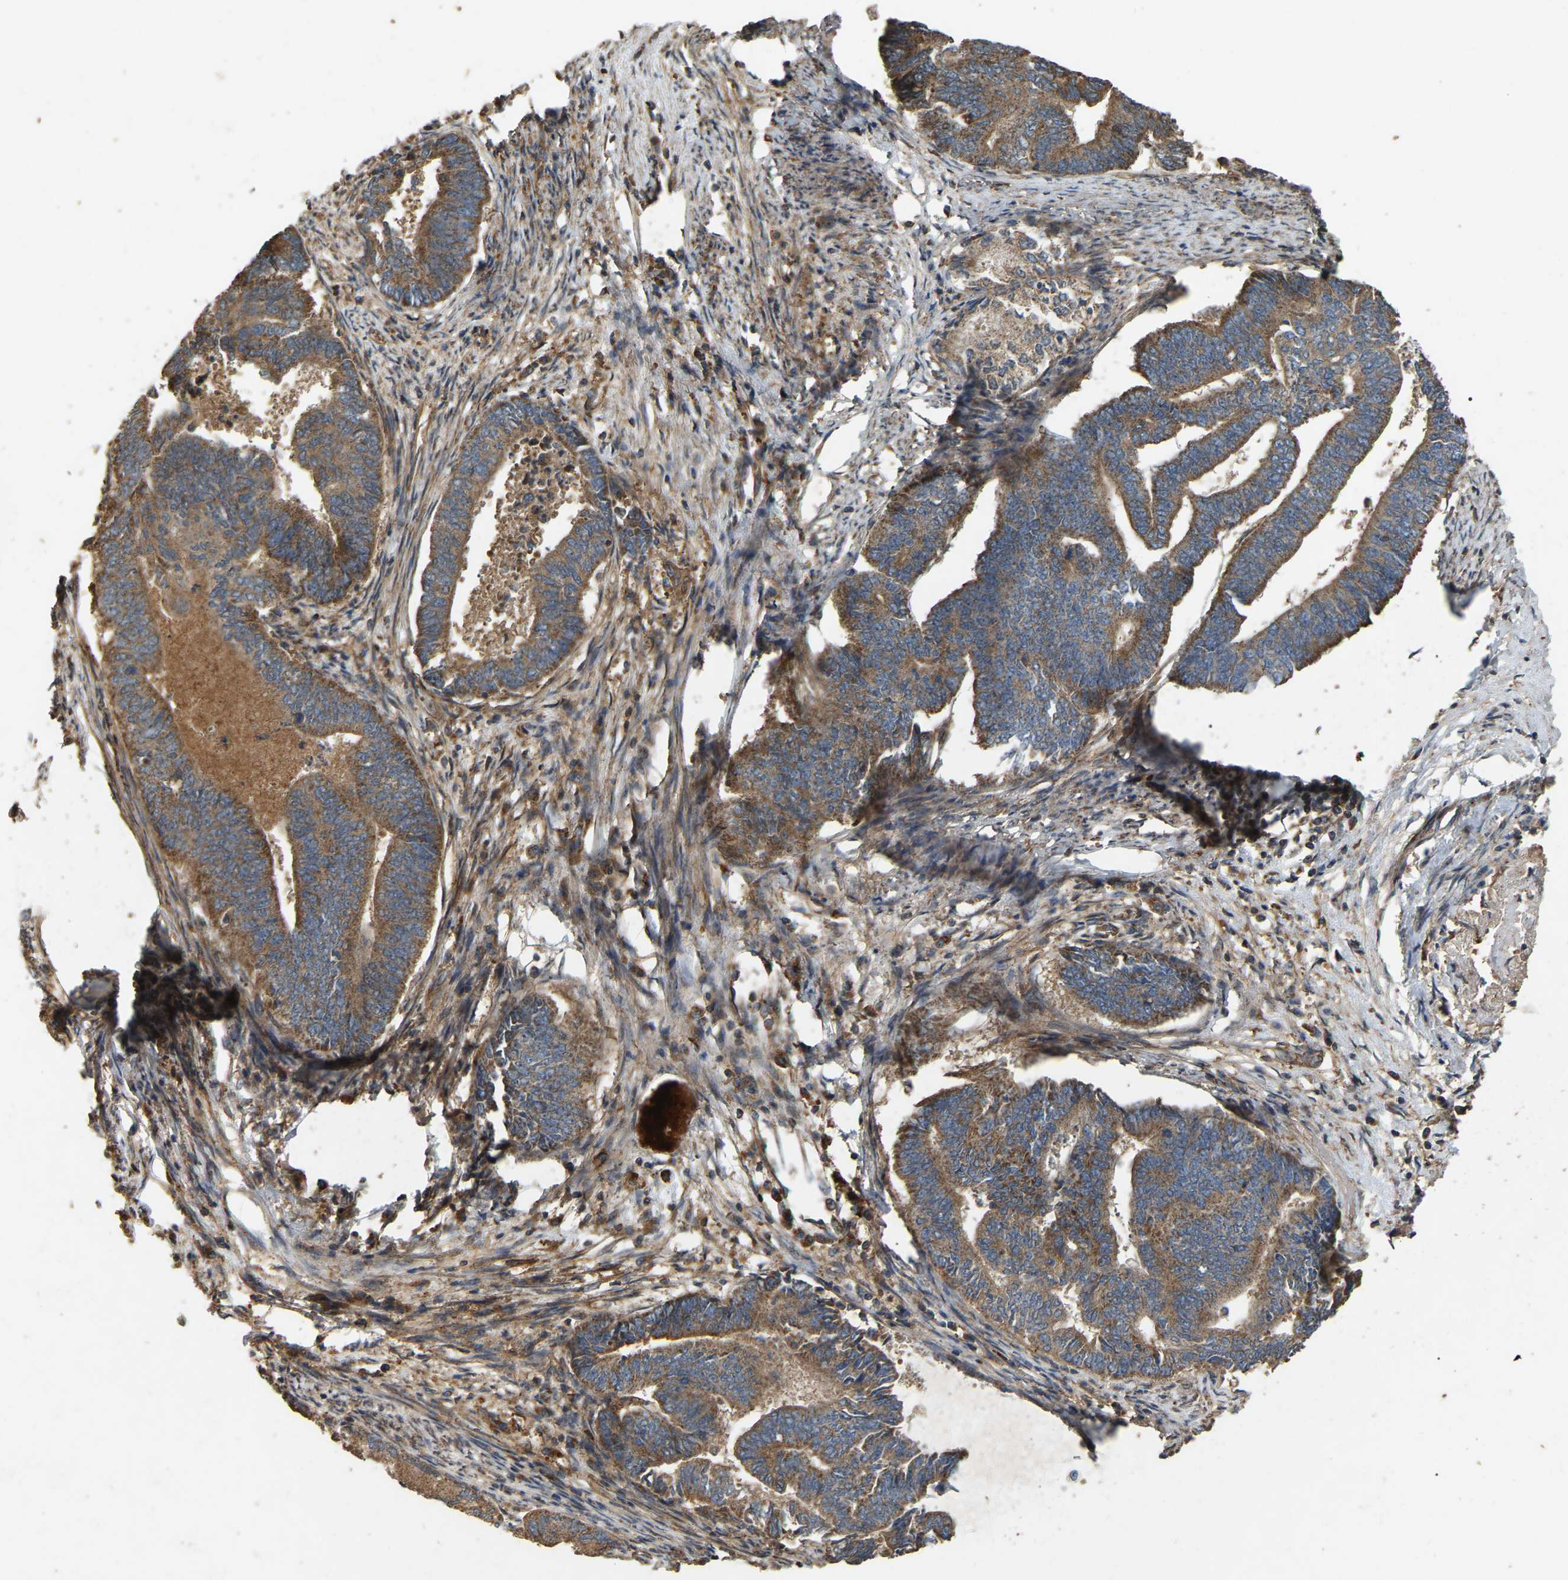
{"staining": {"intensity": "moderate", "quantity": ">75%", "location": "cytoplasmic/membranous"}, "tissue": "endometrial cancer", "cell_type": "Tumor cells", "image_type": "cancer", "snomed": [{"axis": "morphology", "description": "Adenocarcinoma, NOS"}, {"axis": "topography", "description": "Endometrium"}], "caption": "DAB (3,3'-diaminobenzidine) immunohistochemical staining of human adenocarcinoma (endometrial) exhibits moderate cytoplasmic/membranous protein positivity in about >75% of tumor cells.", "gene": "SAMD9L", "patient": {"sex": "female", "age": 86}}